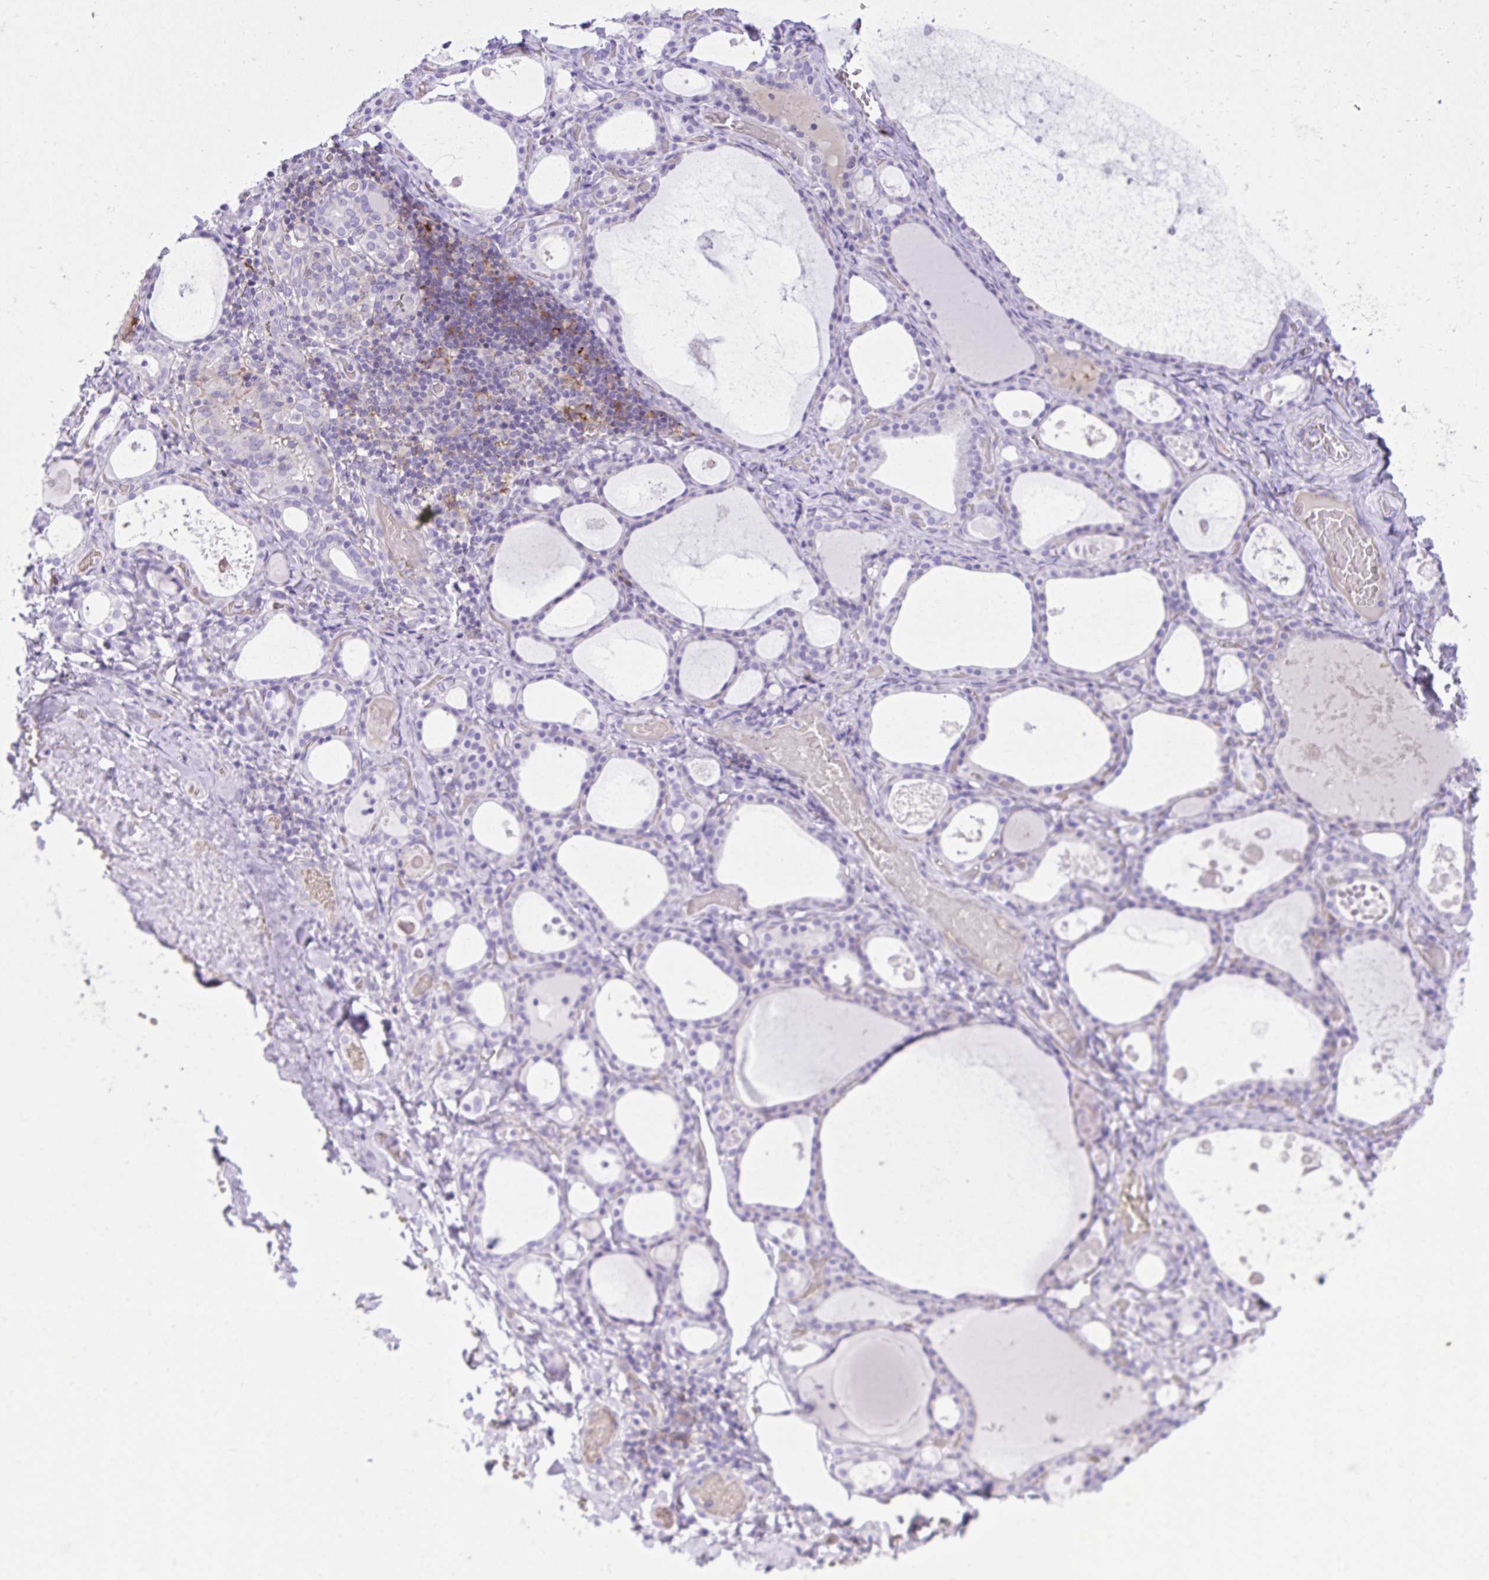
{"staining": {"intensity": "negative", "quantity": "none", "location": "none"}, "tissue": "thyroid gland", "cell_type": "Glandular cells", "image_type": "normal", "snomed": [{"axis": "morphology", "description": "Normal tissue, NOS"}, {"axis": "topography", "description": "Thyroid gland"}], "caption": "IHC of normal thyroid gland reveals no expression in glandular cells. Nuclei are stained in blue.", "gene": "PITPNM3", "patient": {"sex": "male", "age": 56}}